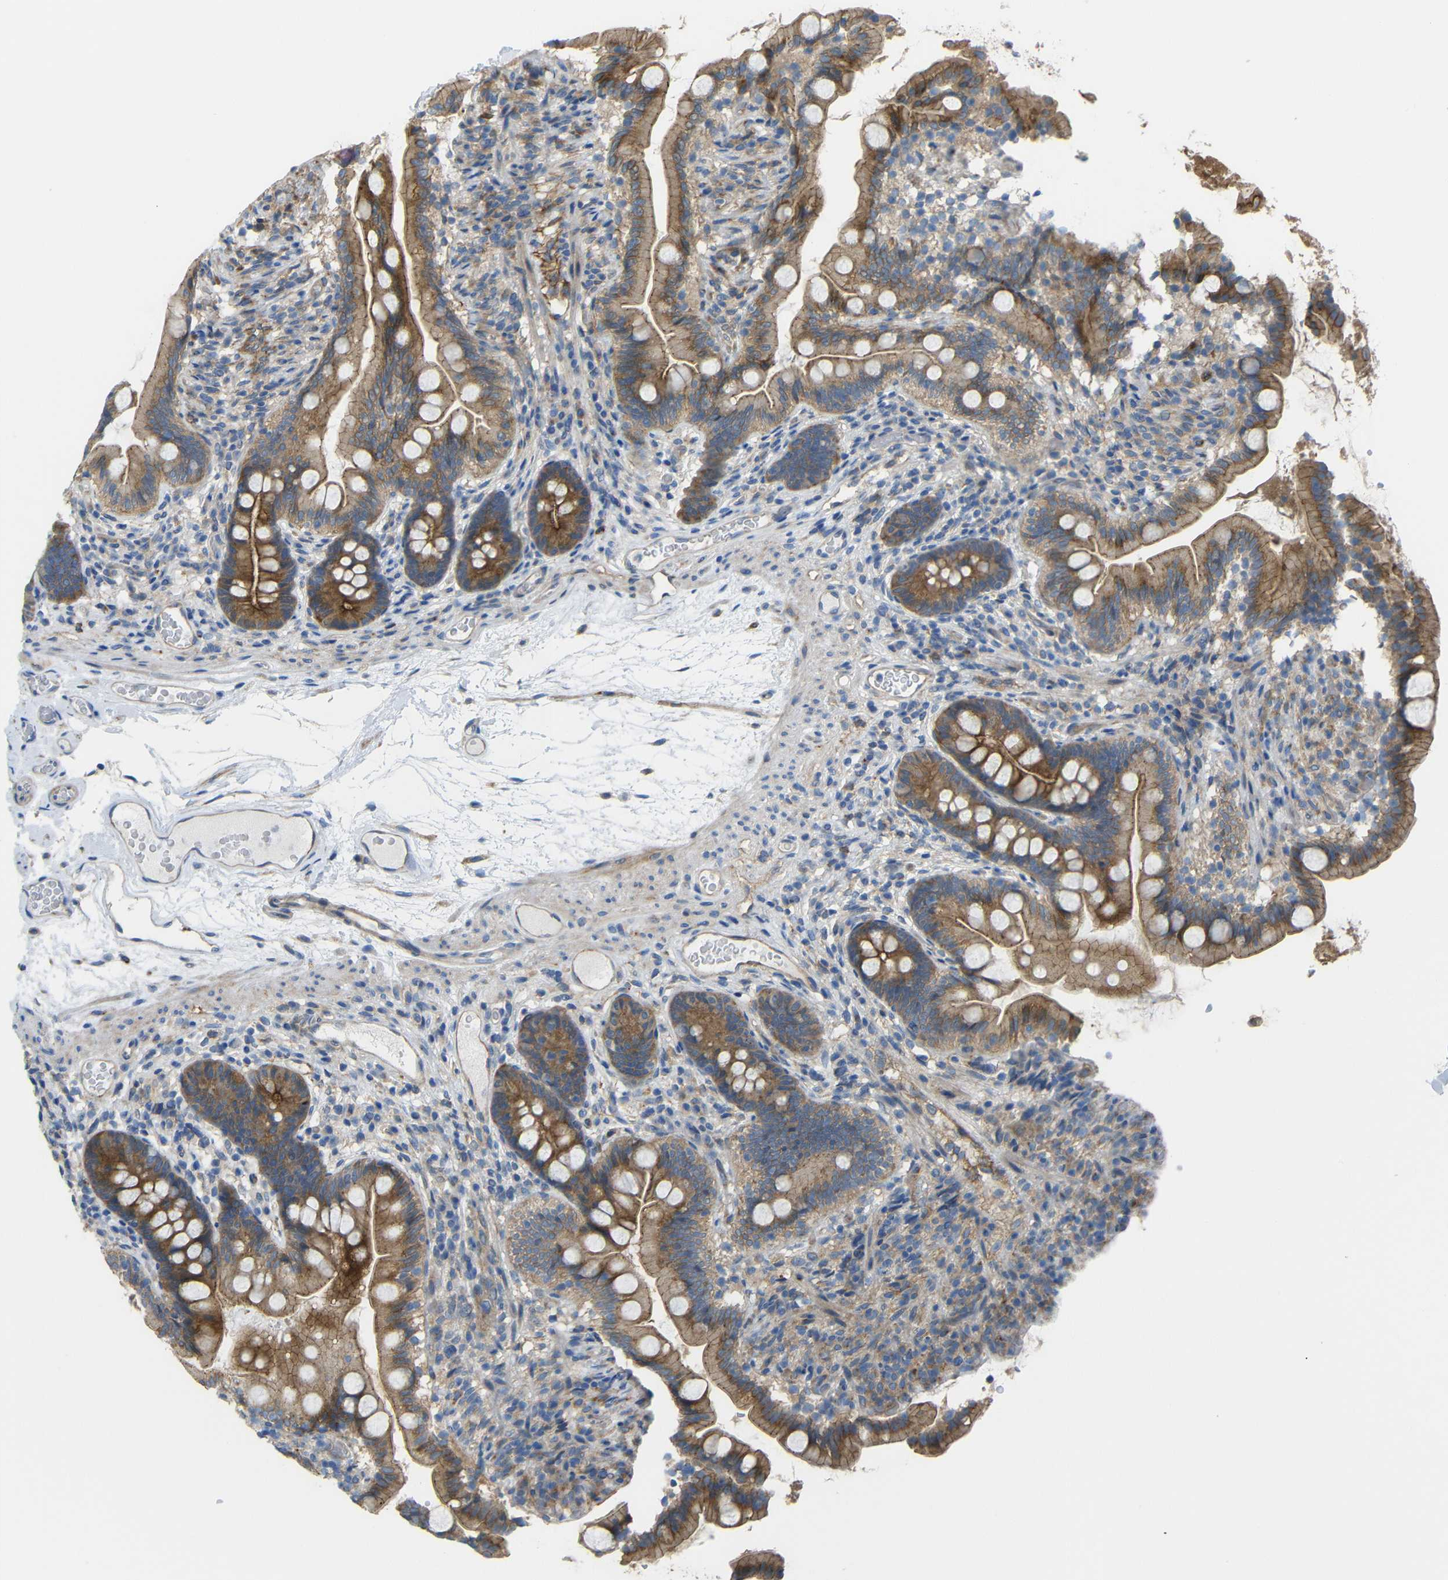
{"staining": {"intensity": "strong", "quantity": ">75%", "location": "cytoplasmic/membranous"}, "tissue": "small intestine", "cell_type": "Glandular cells", "image_type": "normal", "snomed": [{"axis": "morphology", "description": "Normal tissue, NOS"}, {"axis": "topography", "description": "Small intestine"}], "caption": "Immunohistochemistry (IHC) image of normal small intestine: small intestine stained using IHC reveals high levels of strong protein expression localized specifically in the cytoplasmic/membranous of glandular cells, appearing as a cytoplasmic/membranous brown color.", "gene": "SYPL1", "patient": {"sex": "female", "age": 56}}